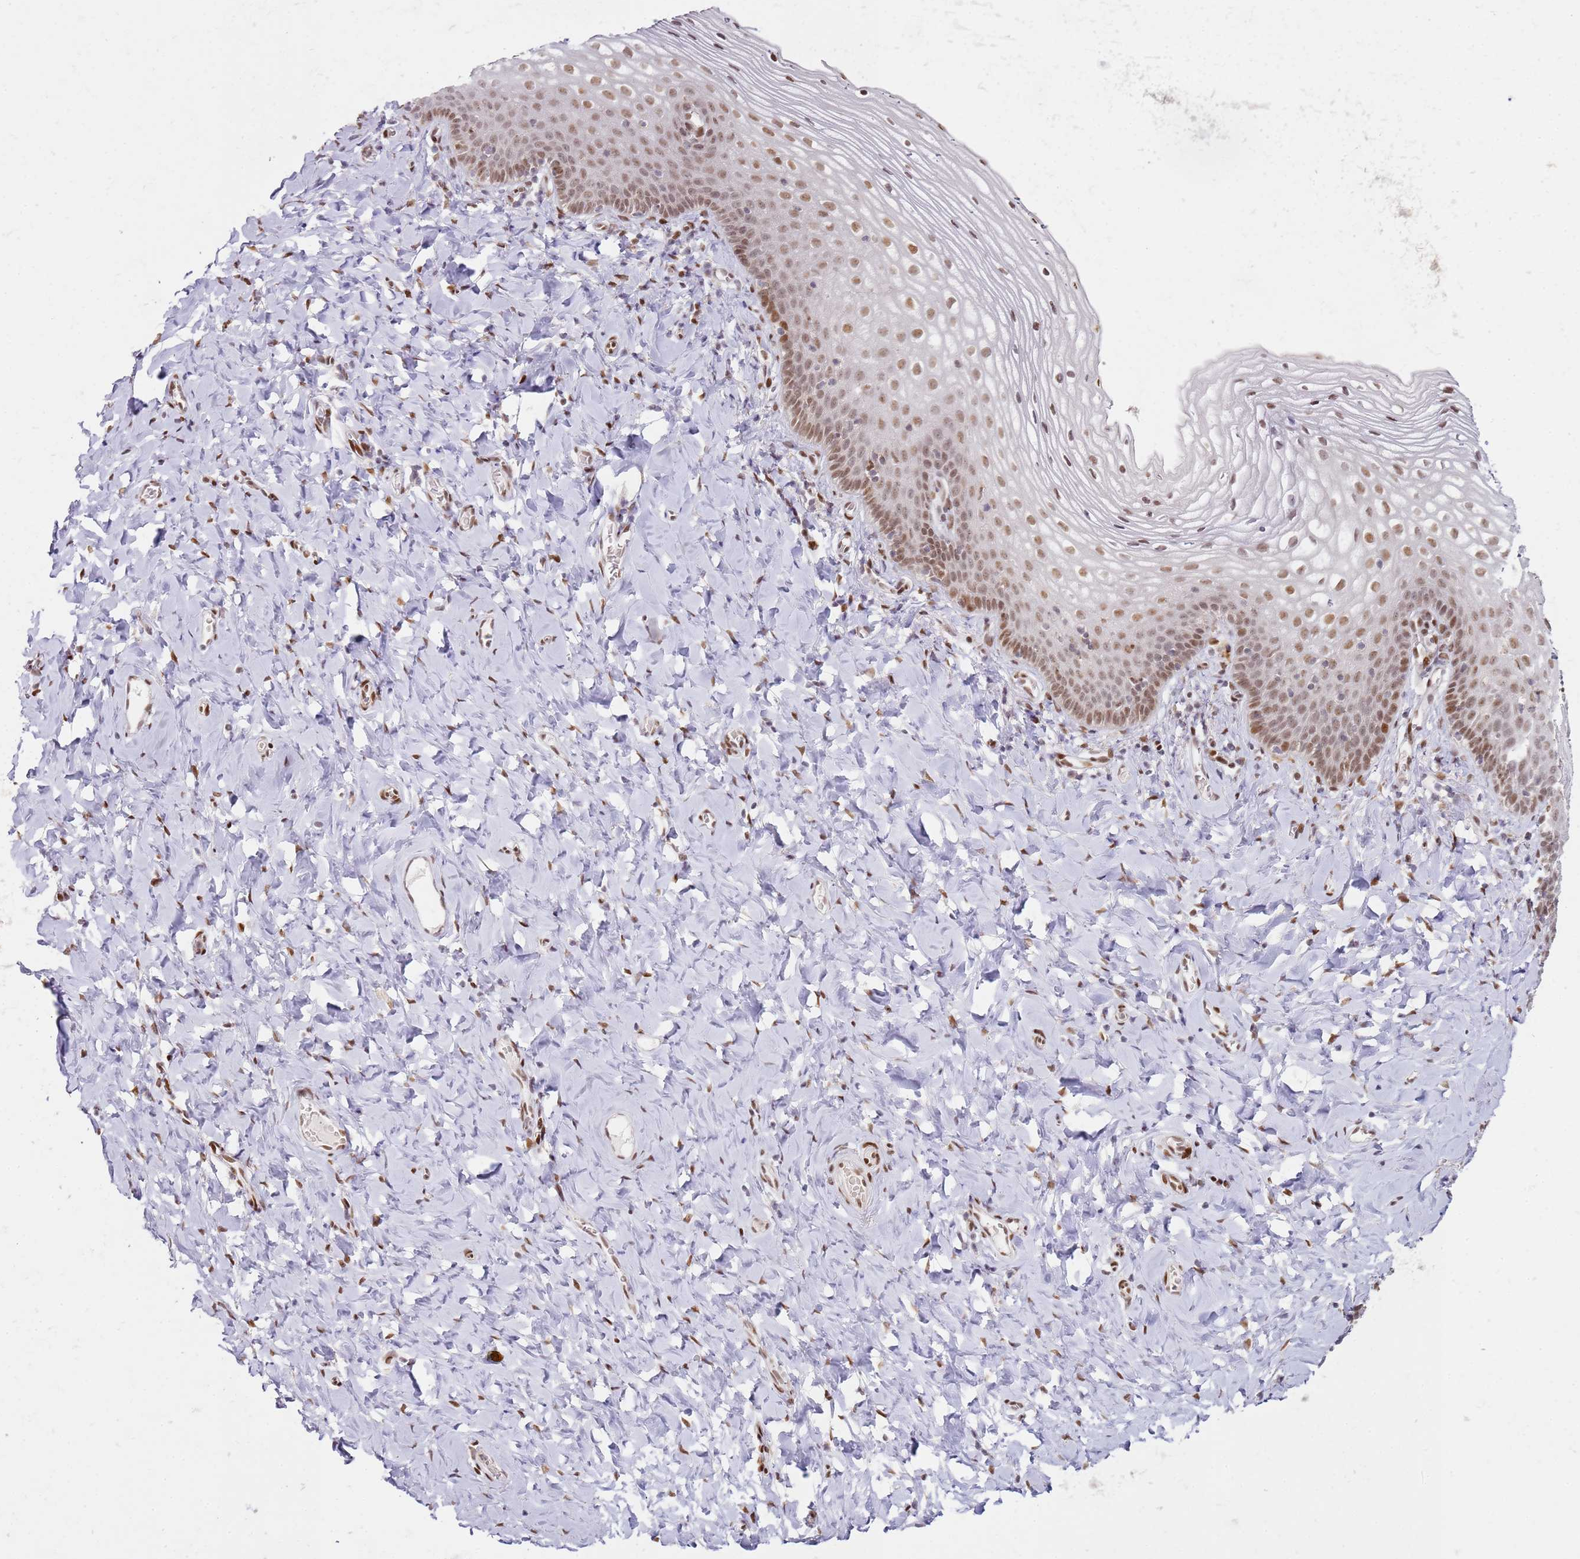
{"staining": {"intensity": "moderate", "quantity": ">75%", "location": "nuclear"}, "tissue": "vagina", "cell_type": "Squamous epithelial cells", "image_type": "normal", "snomed": [{"axis": "morphology", "description": "Normal tissue, NOS"}, {"axis": "topography", "description": "Vagina"}], "caption": "High-magnification brightfield microscopy of unremarkable vagina stained with DAB (brown) and counterstained with hematoxylin (blue). squamous epithelial cells exhibit moderate nuclear staining is appreciated in approximately>75% of cells.", "gene": "PHC2", "patient": {"sex": "female", "age": 60}}